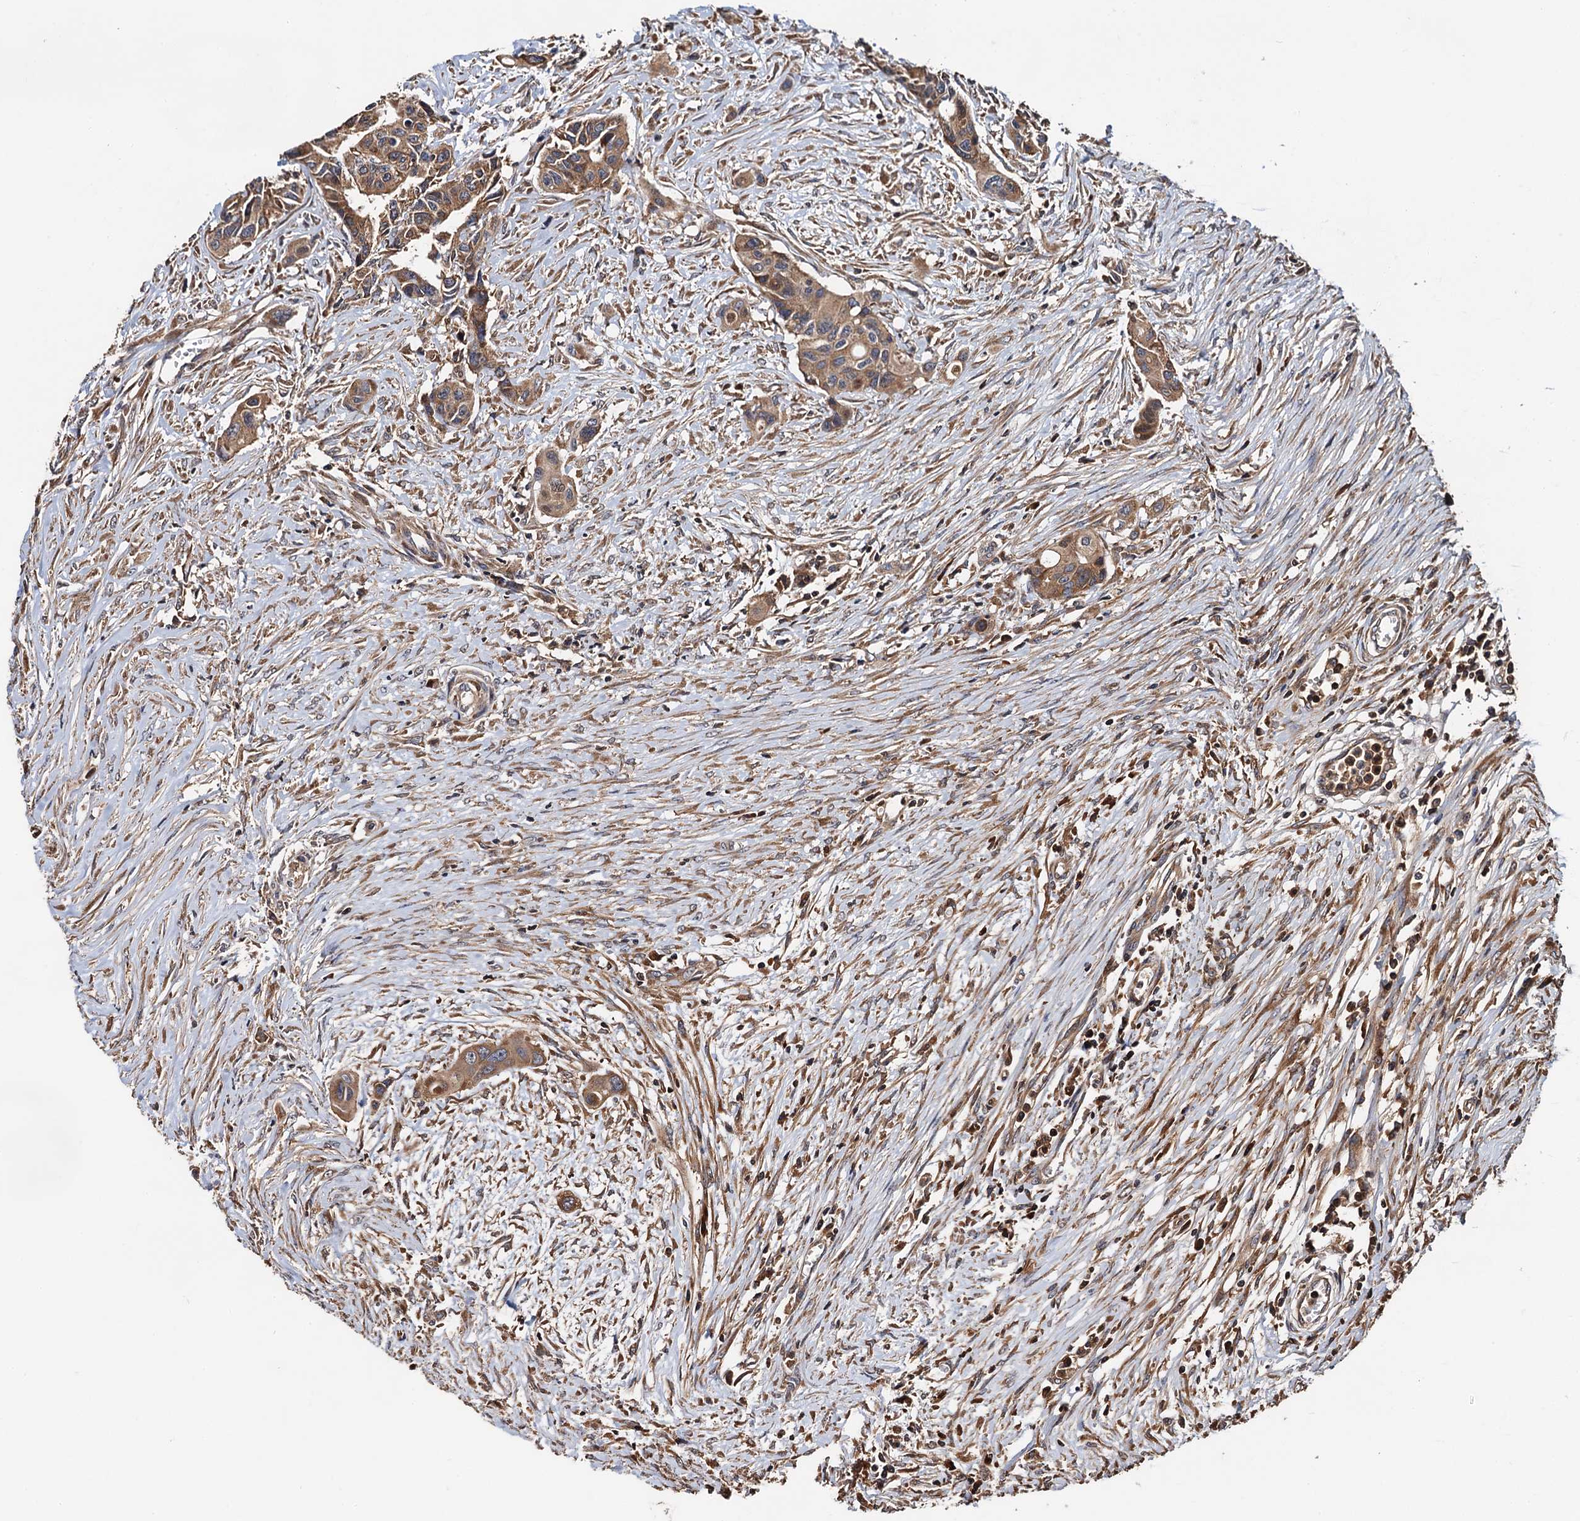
{"staining": {"intensity": "moderate", "quantity": ">75%", "location": "cytoplasmic/membranous"}, "tissue": "colorectal cancer", "cell_type": "Tumor cells", "image_type": "cancer", "snomed": [{"axis": "morphology", "description": "Adenocarcinoma, NOS"}, {"axis": "topography", "description": "Colon"}], "caption": "Immunohistochemical staining of colorectal adenocarcinoma shows medium levels of moderate cytoplasmic/membranous positivity in approximately >75% of tumor cells.", "gene": "RGS11", "patient": {"sex": "male", "age": 77}}